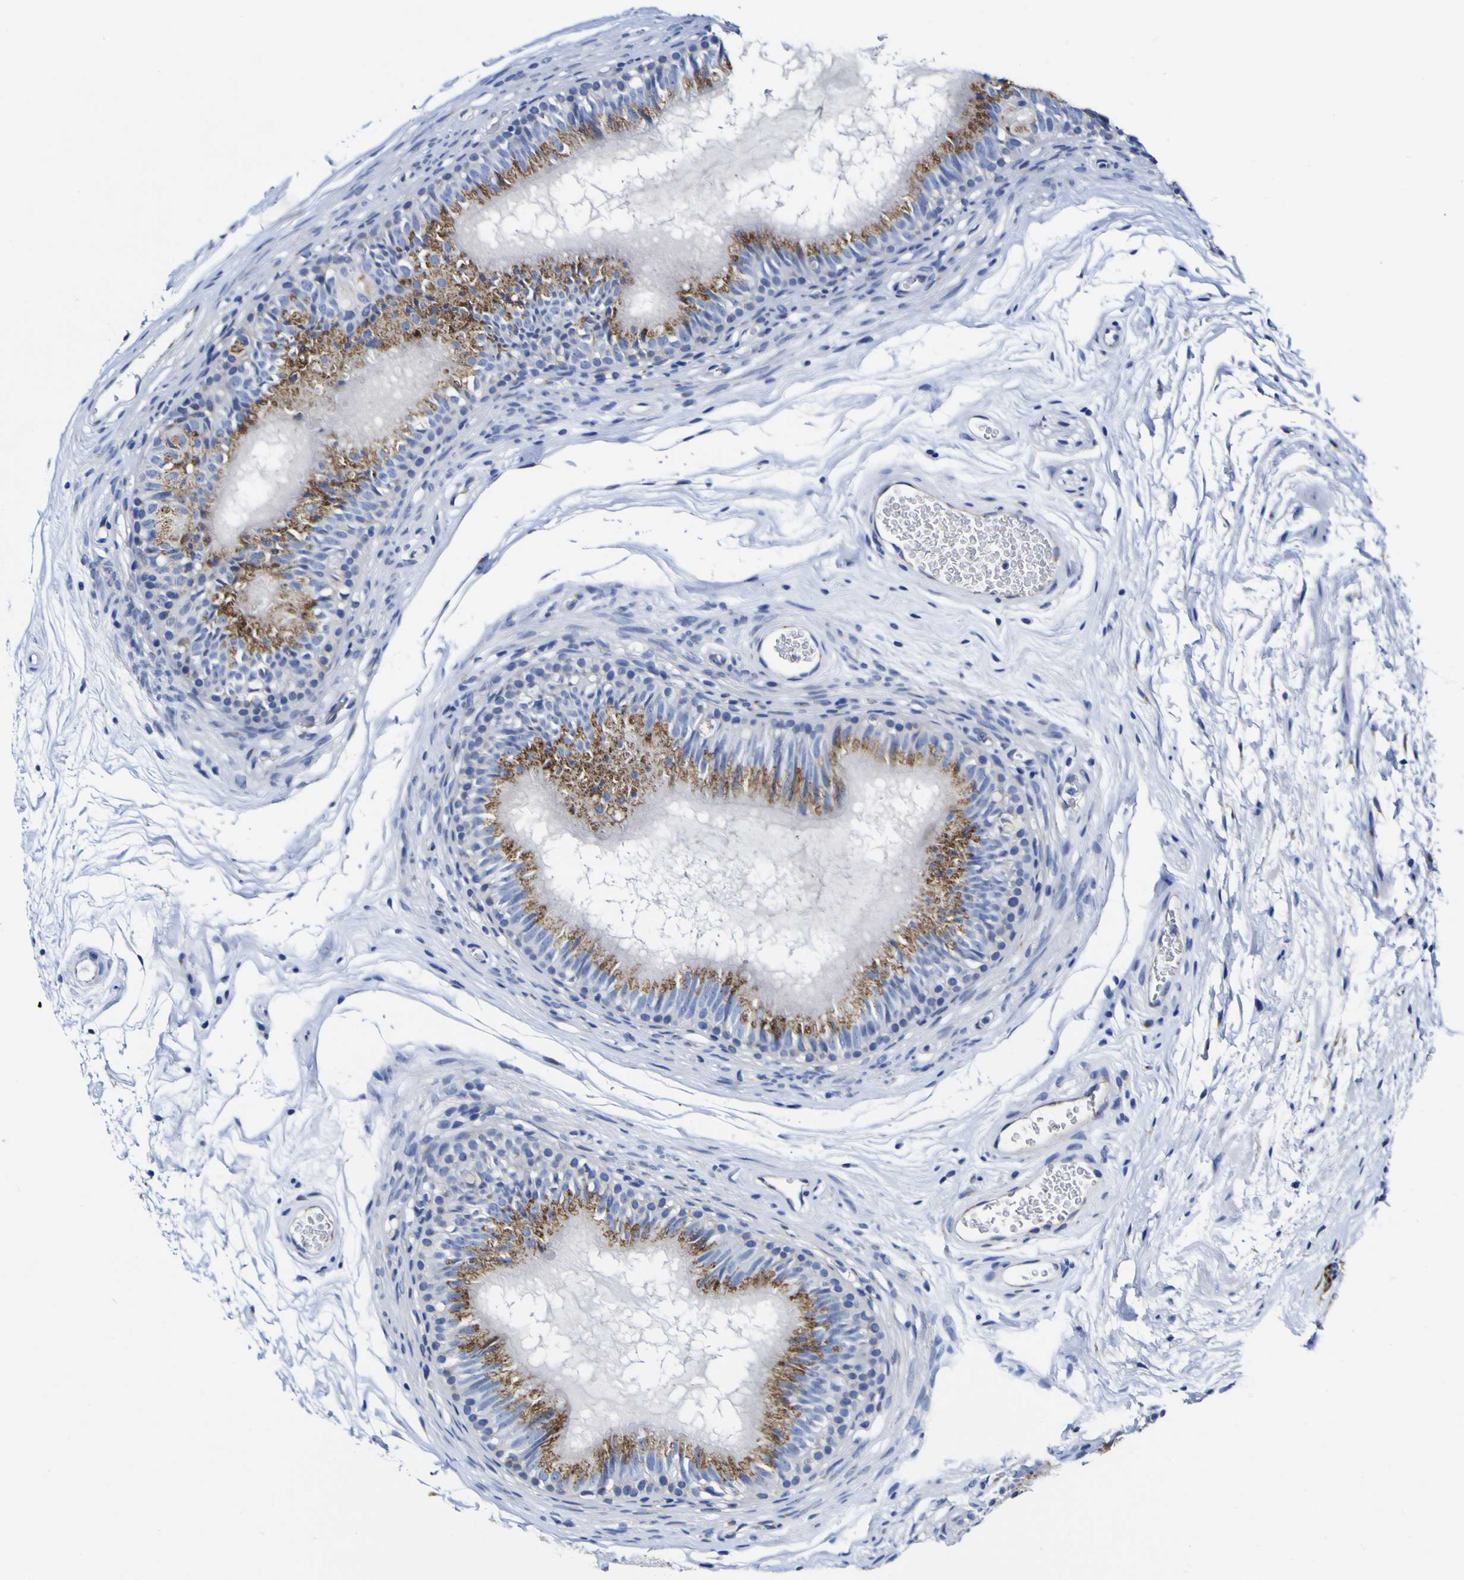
{"staining": {"intensity": "moderate", "quantity": ">75%", "location": "cytoplasmic/membranous"}, "tissue": "epididymis", "cell_type": "Glandular cells", "image_type": "normal", "snomed": [{"axis": "morphology", "description": "Normal tissue, NOS"}, {"axis": "topography", "description": "Epididymis"}], "caption": "Protein analysis of normal epididymis demonstrates moderate cytoplasmic/membranous staining in approximately >75% of glandular cells.", "gene": "GOLM1", "patient": {"sex": "male", "age": 36}}